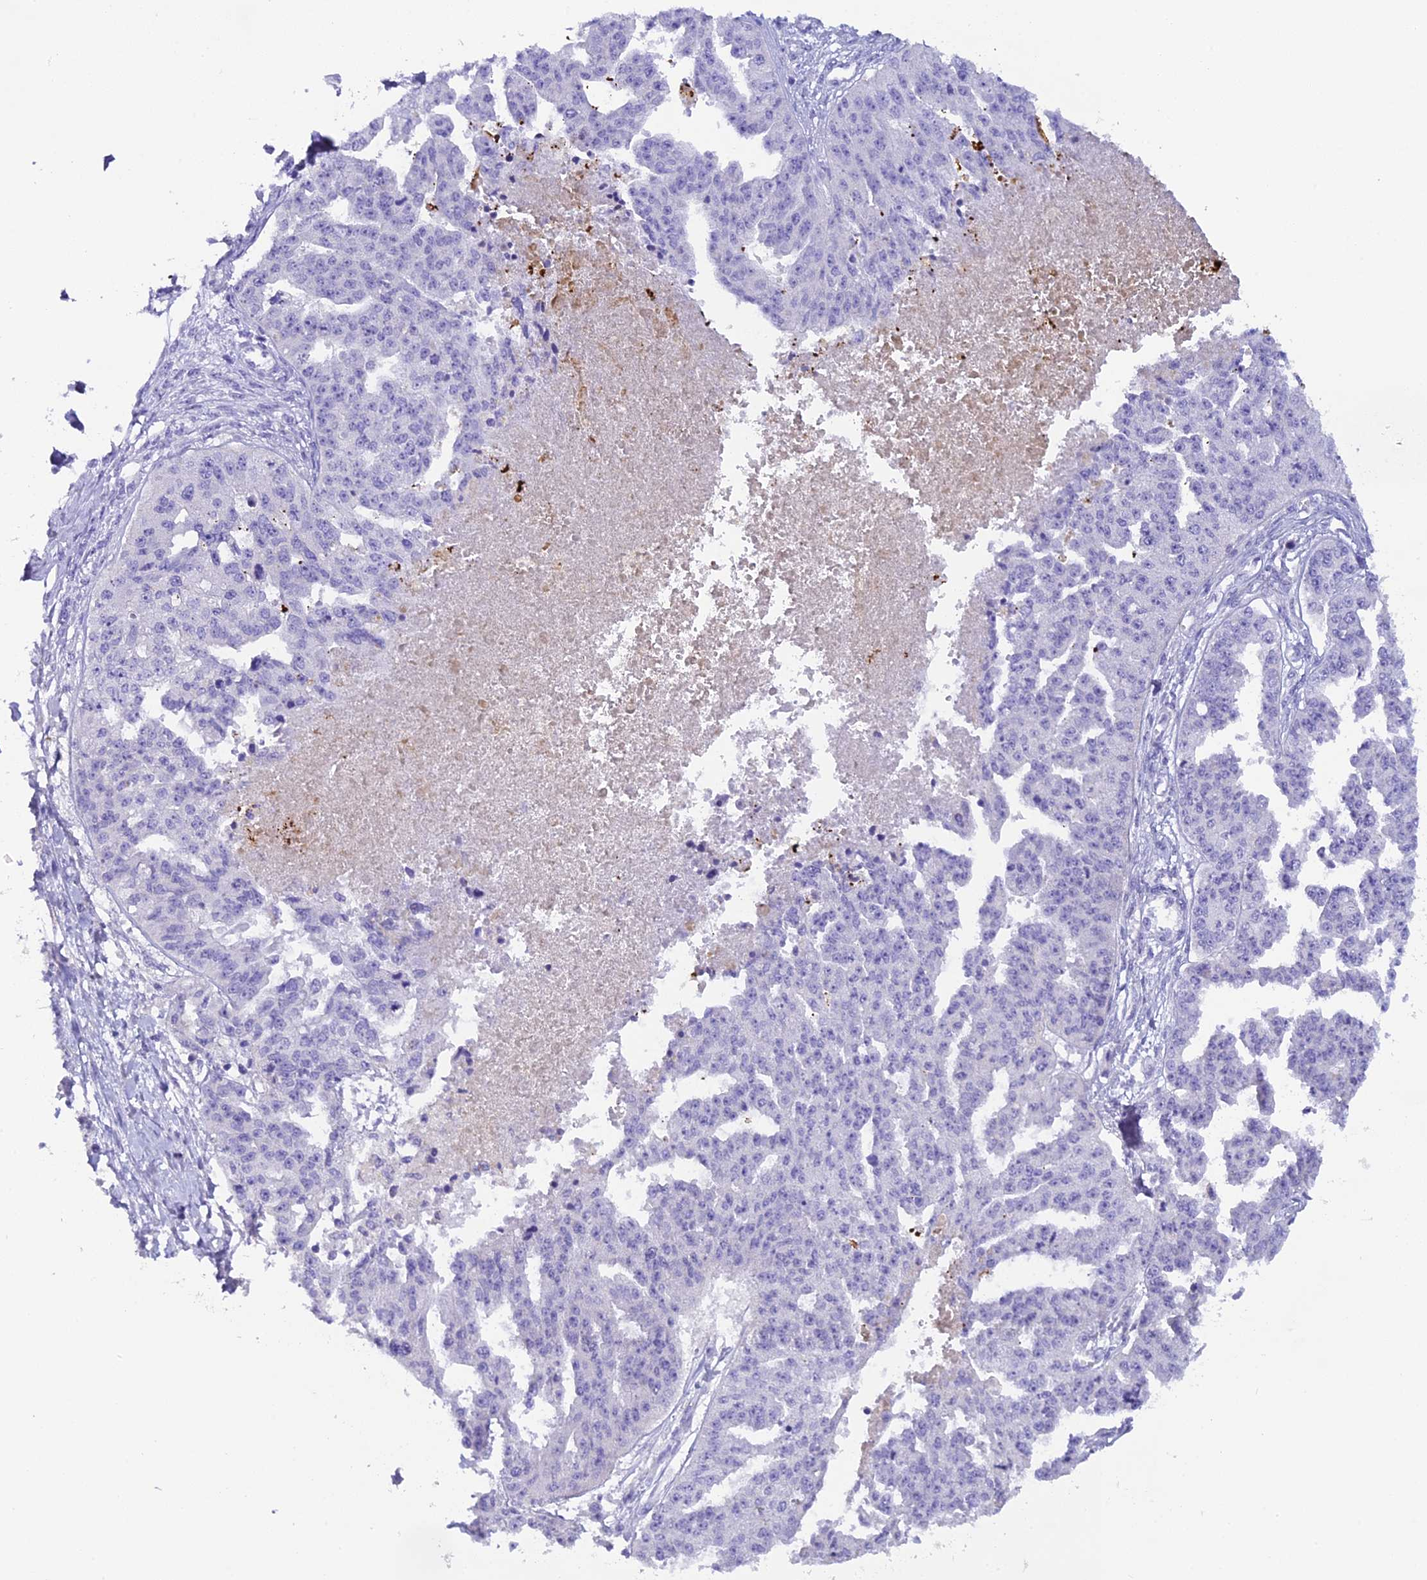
{"staining": {"intensity": "negative", "quantity": "none", "location": "none"}, "tissue": "ovarian cancer", "cell_type": "Tumor cells", "image_type": "cancer", "snomed": [{"axis": "morphology", "description": "Cystadenocarcinoma, serous, NOS"}, {"axis": "topography", "description": "Ovary"}], "caption": "Immunohistochemistry of human serous cystadenocarcinoma (ovarian) exhibits no expression in tumor cells. (Immunohistochemistry (ihc), brightfield microscopy, high magnification).", "gene": "C12orf29", "patient": {"sex": "female", "age": 58}}